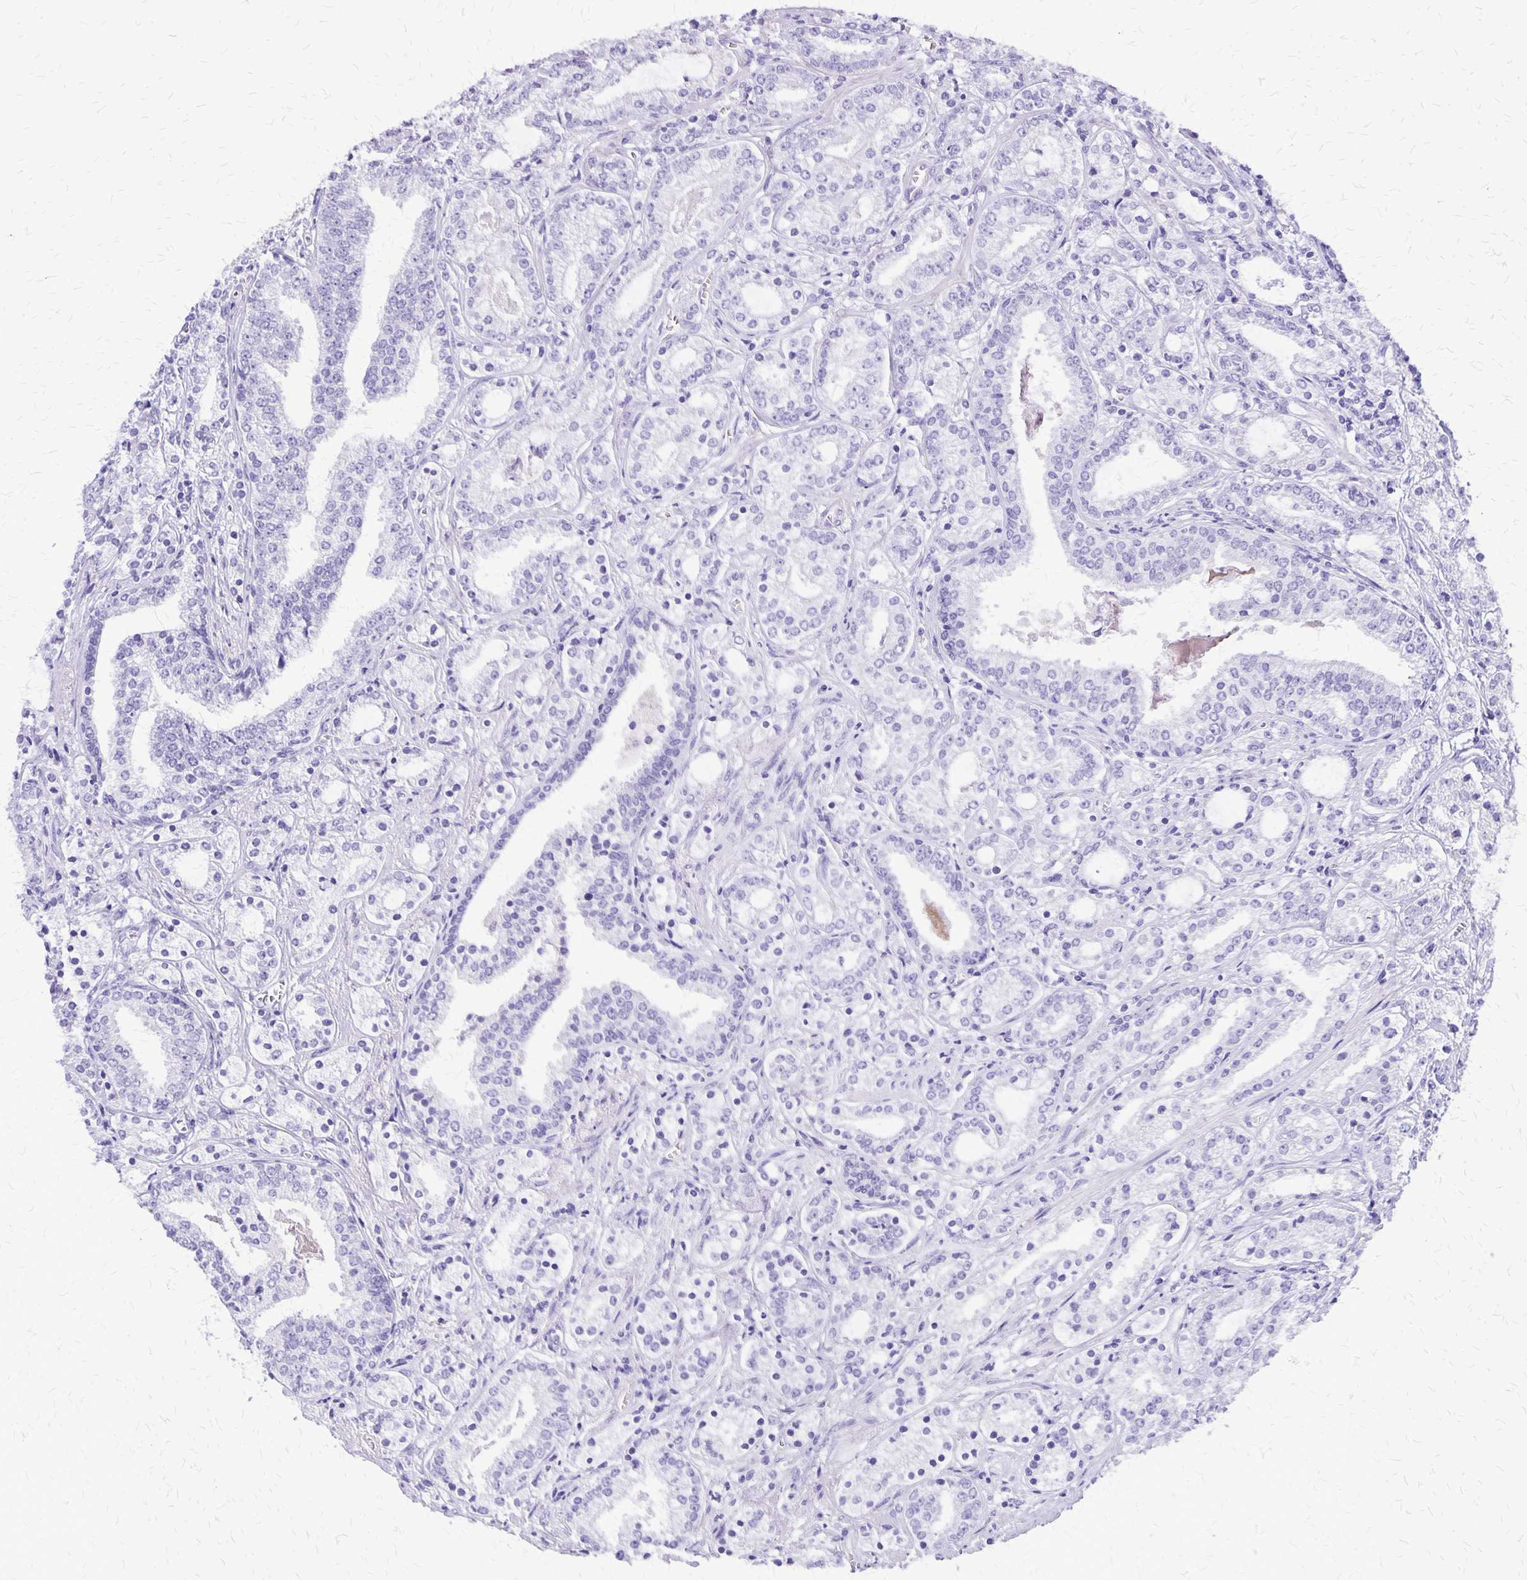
{"staining": {"intensity": "negative", "quantity": "none", "location": "none"}, "tissue": "prostate cancer", "cell_type": "Tumor cells", "image_type": "cancer", "snomed": [{"axis": "morphology", "description": "Adenocarcinoma, Medium grade"}, {"axis": "topography", "description": "Prostate"}], "caption": "The image demonstrates no staining of tumor cells in prostate cancer.", "gene": "SLC13A2", "patient": {"sex": "male", "age": 57}}